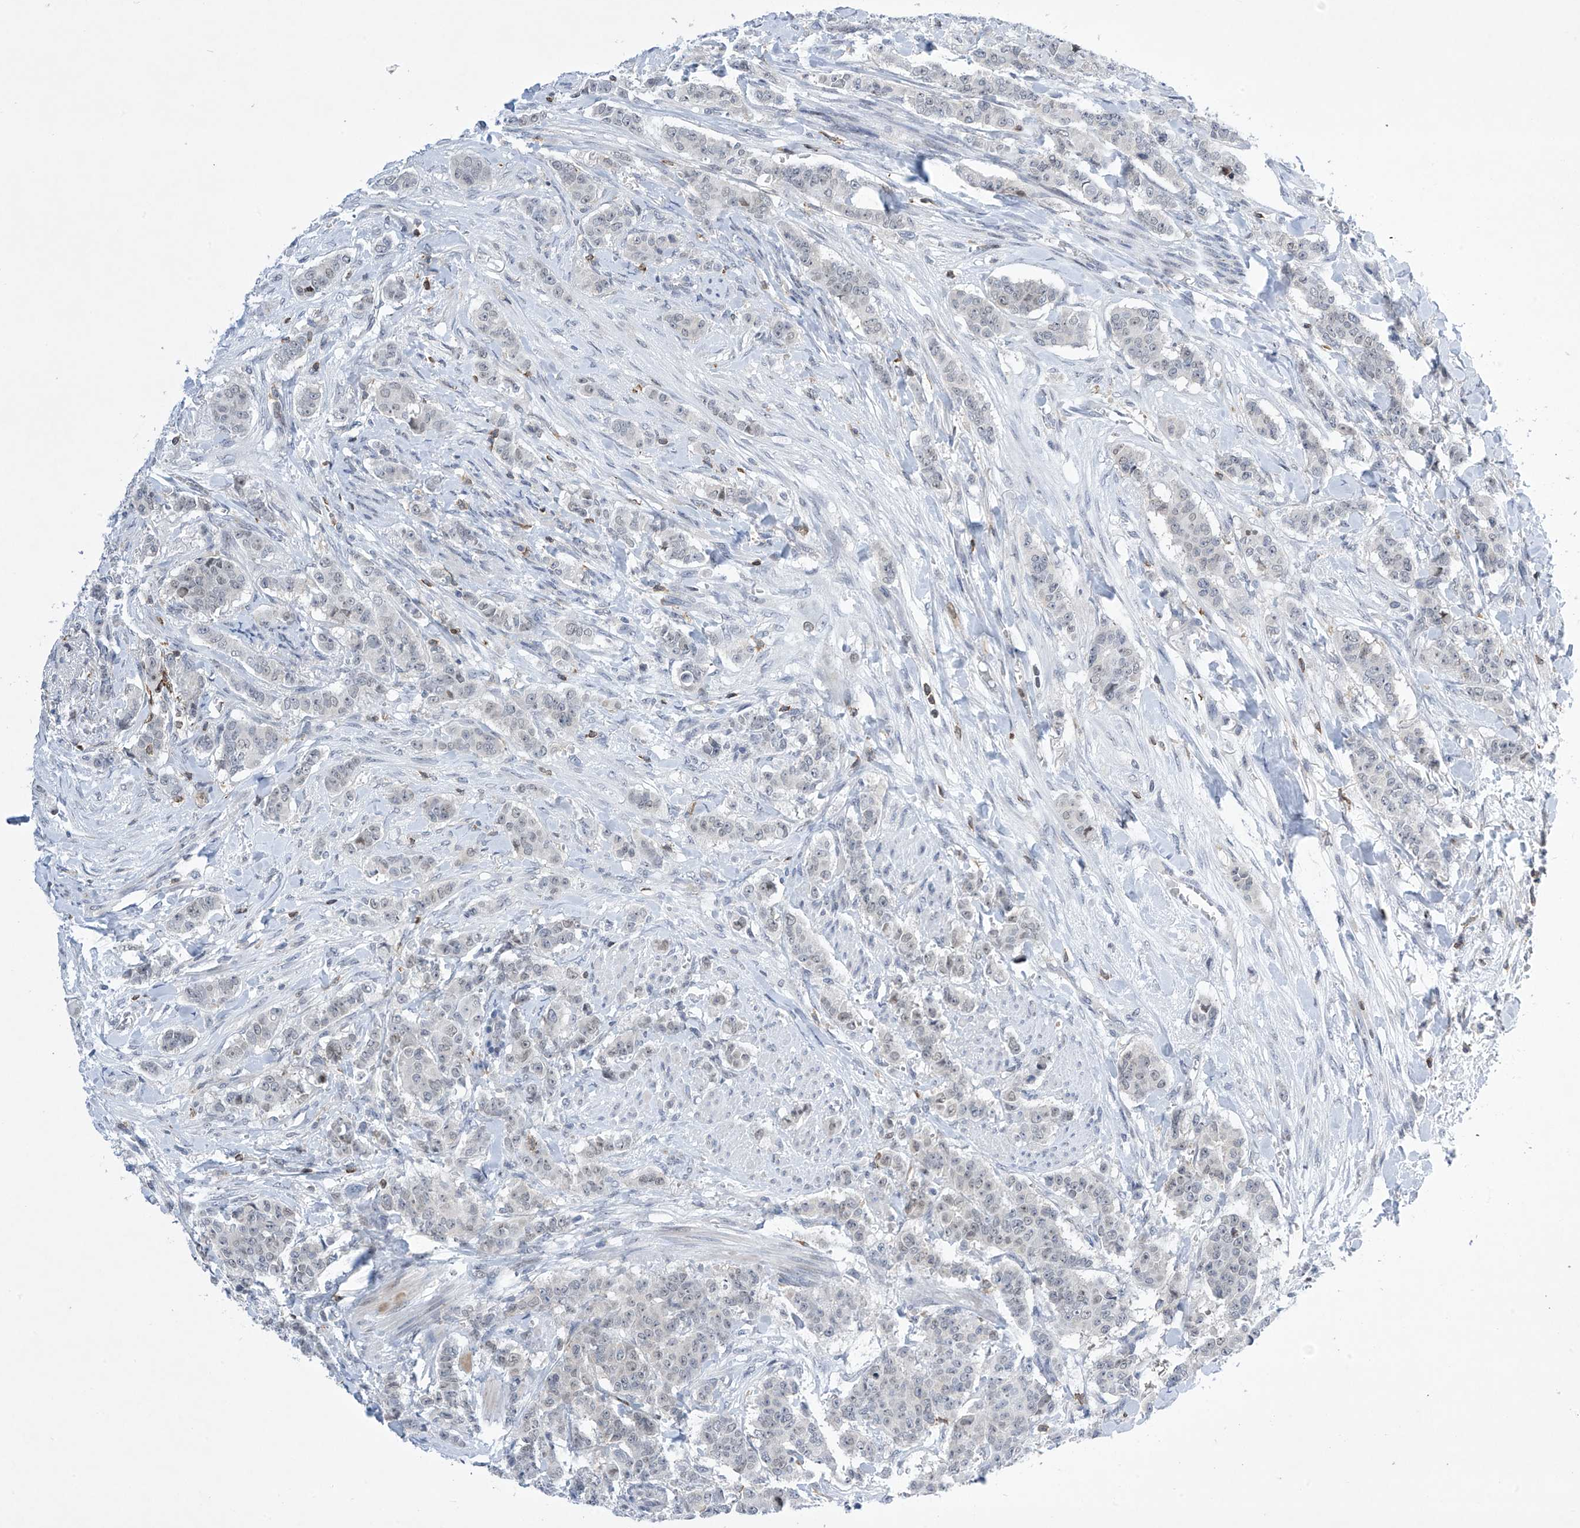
{"staining": {"intensity": "negative", "quantity": "none", "location": "none"}, "tissue": "breast cancer", "cell_type": "Tumor cells", "image_type": "cancer", "snomed": [{"axis": "morphology", "description": "Duct carcinoma"}, {"axis": "topography", "description": "Breast"}], "caption": "This is an IHC micrograph of breast cancer (intraductal carcinoma). There is no positivity in tumor cells.", "gene": "MSL3", "patient": {"sex": "female", "age": 40}}